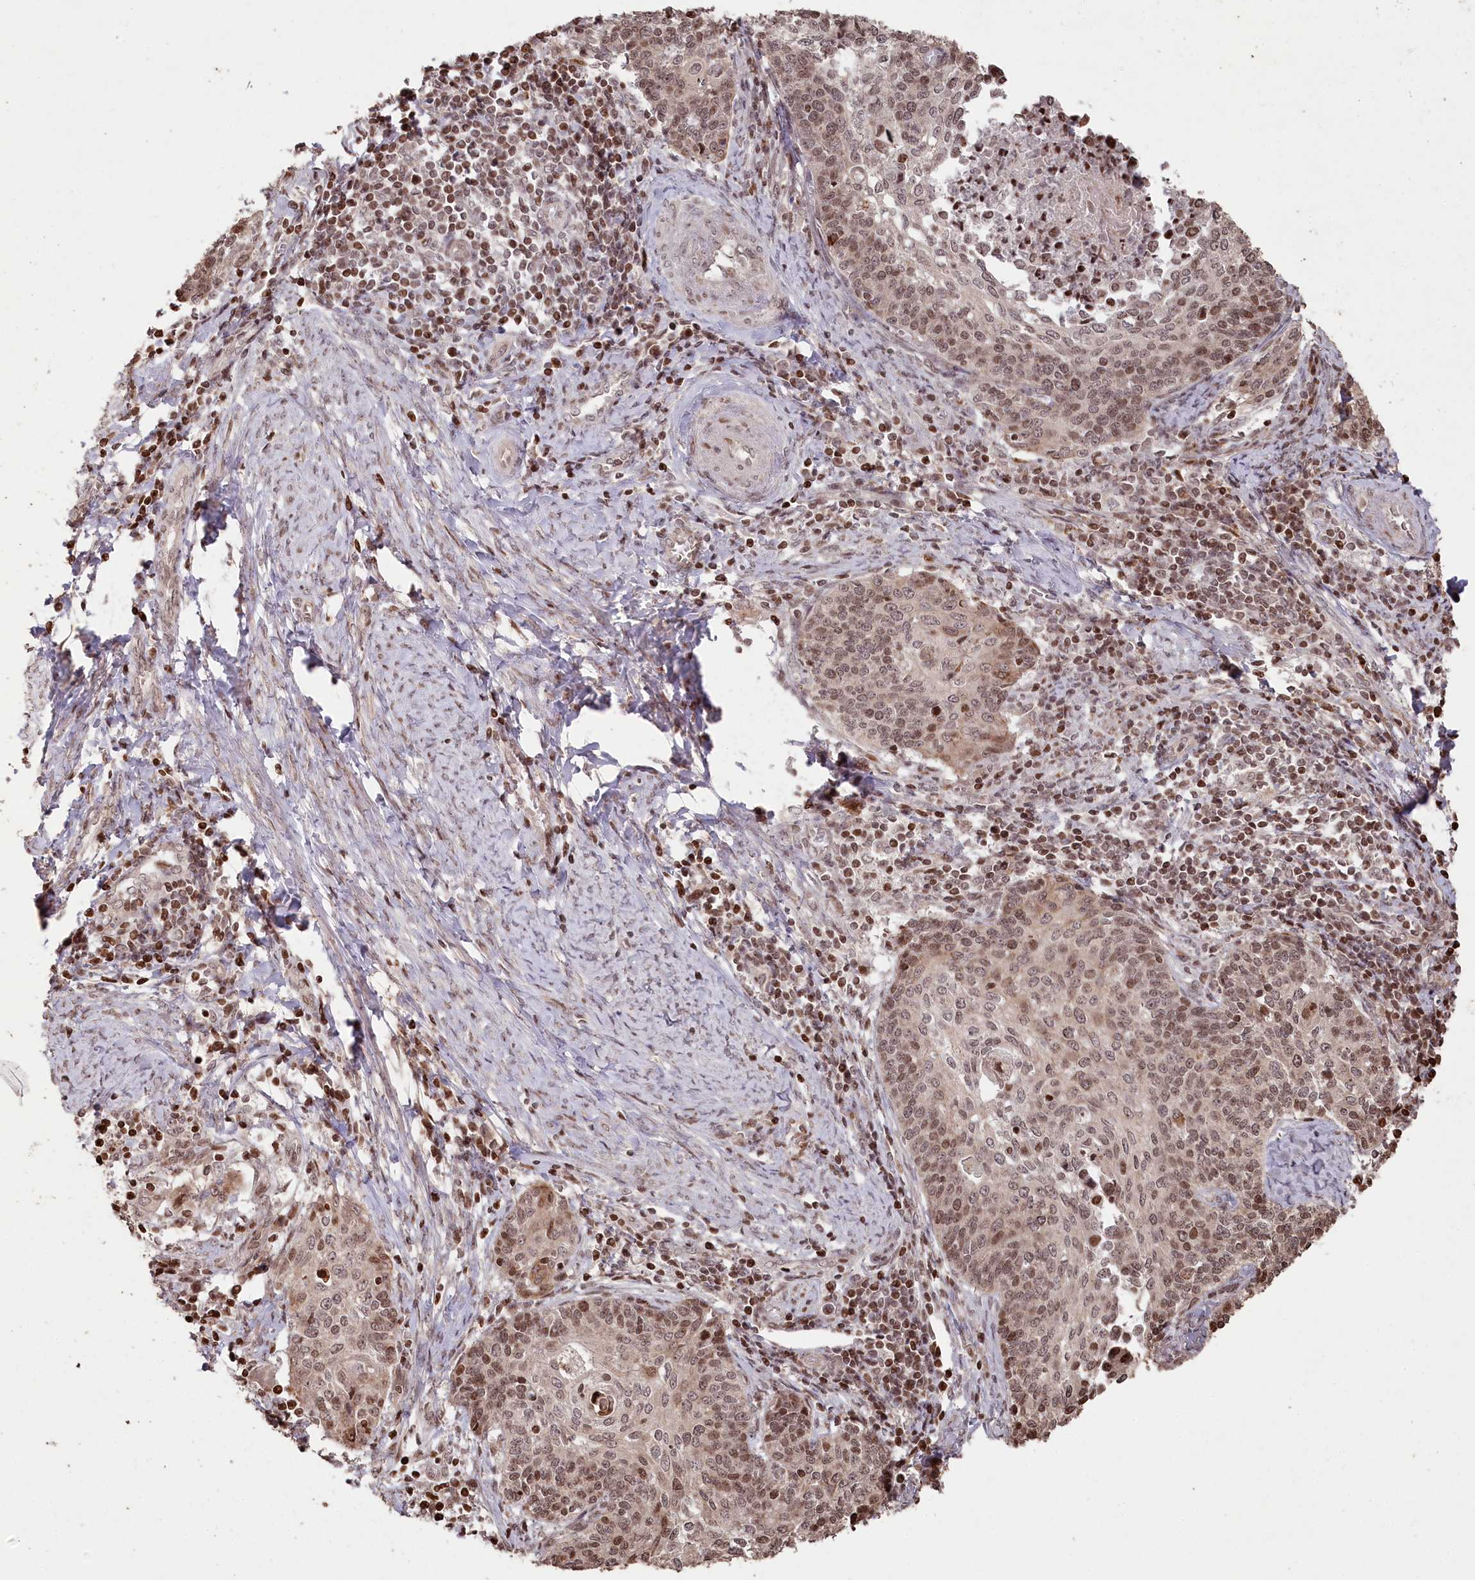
{"staining": {"intensity": "moderate", "quantity": ">75%", "location": "nuclear"}, "tissue": "cervical cancer", "cell_type": "Tumor cells", "image_type": "cancer", "snomed": [{"axis": "morphology", "description": "Squamous cell carcinoma, NOS"}, {"axis": "topography", "description": "Cervix"}], "caption": "Cervical cancer (squamous cell carcinoma) tissue exhibits moderate nuclear staining in about >75% of tumor cells", "gene": "CCSER2", "patient": {"sex": "female", "age": 39}}